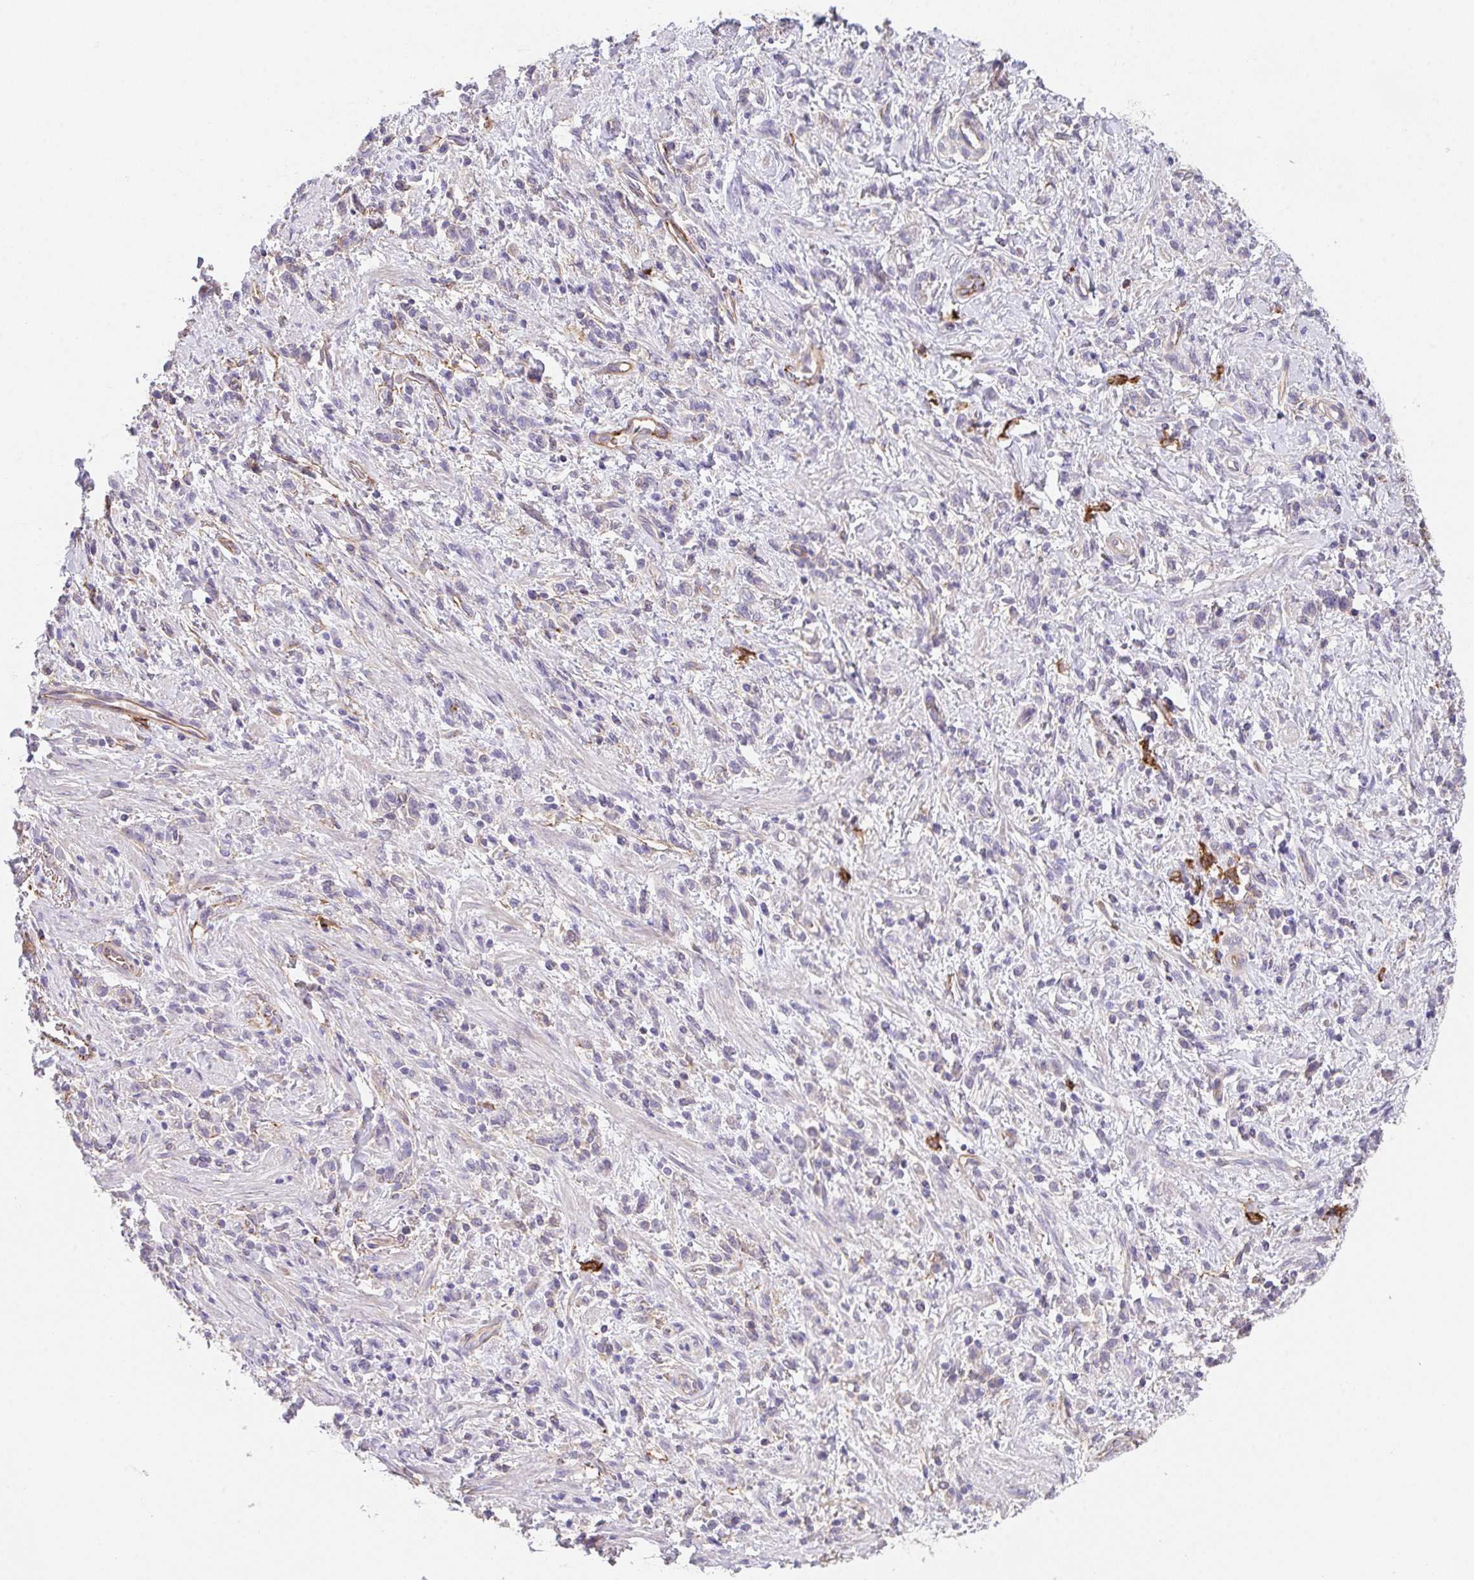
{"staining": {"intensity": "negative", "quantity": "none", "location": "none"}, "tissue": "stomach cancer", "cell_type": "Tumor cells", "image_type": "cancer", "snomed": [{"axis": "morphology", "description": "Adenocarcinoma, NOS"}, {"axis": "topography", "description": "Stomach"}], "caption": "Photomicrograph shows no significant protein positivity in tumor cells of stomach cancer (adenocarcinoma).", "gene": "DBN1", "patient": {"sex": "male", "age": 77}}